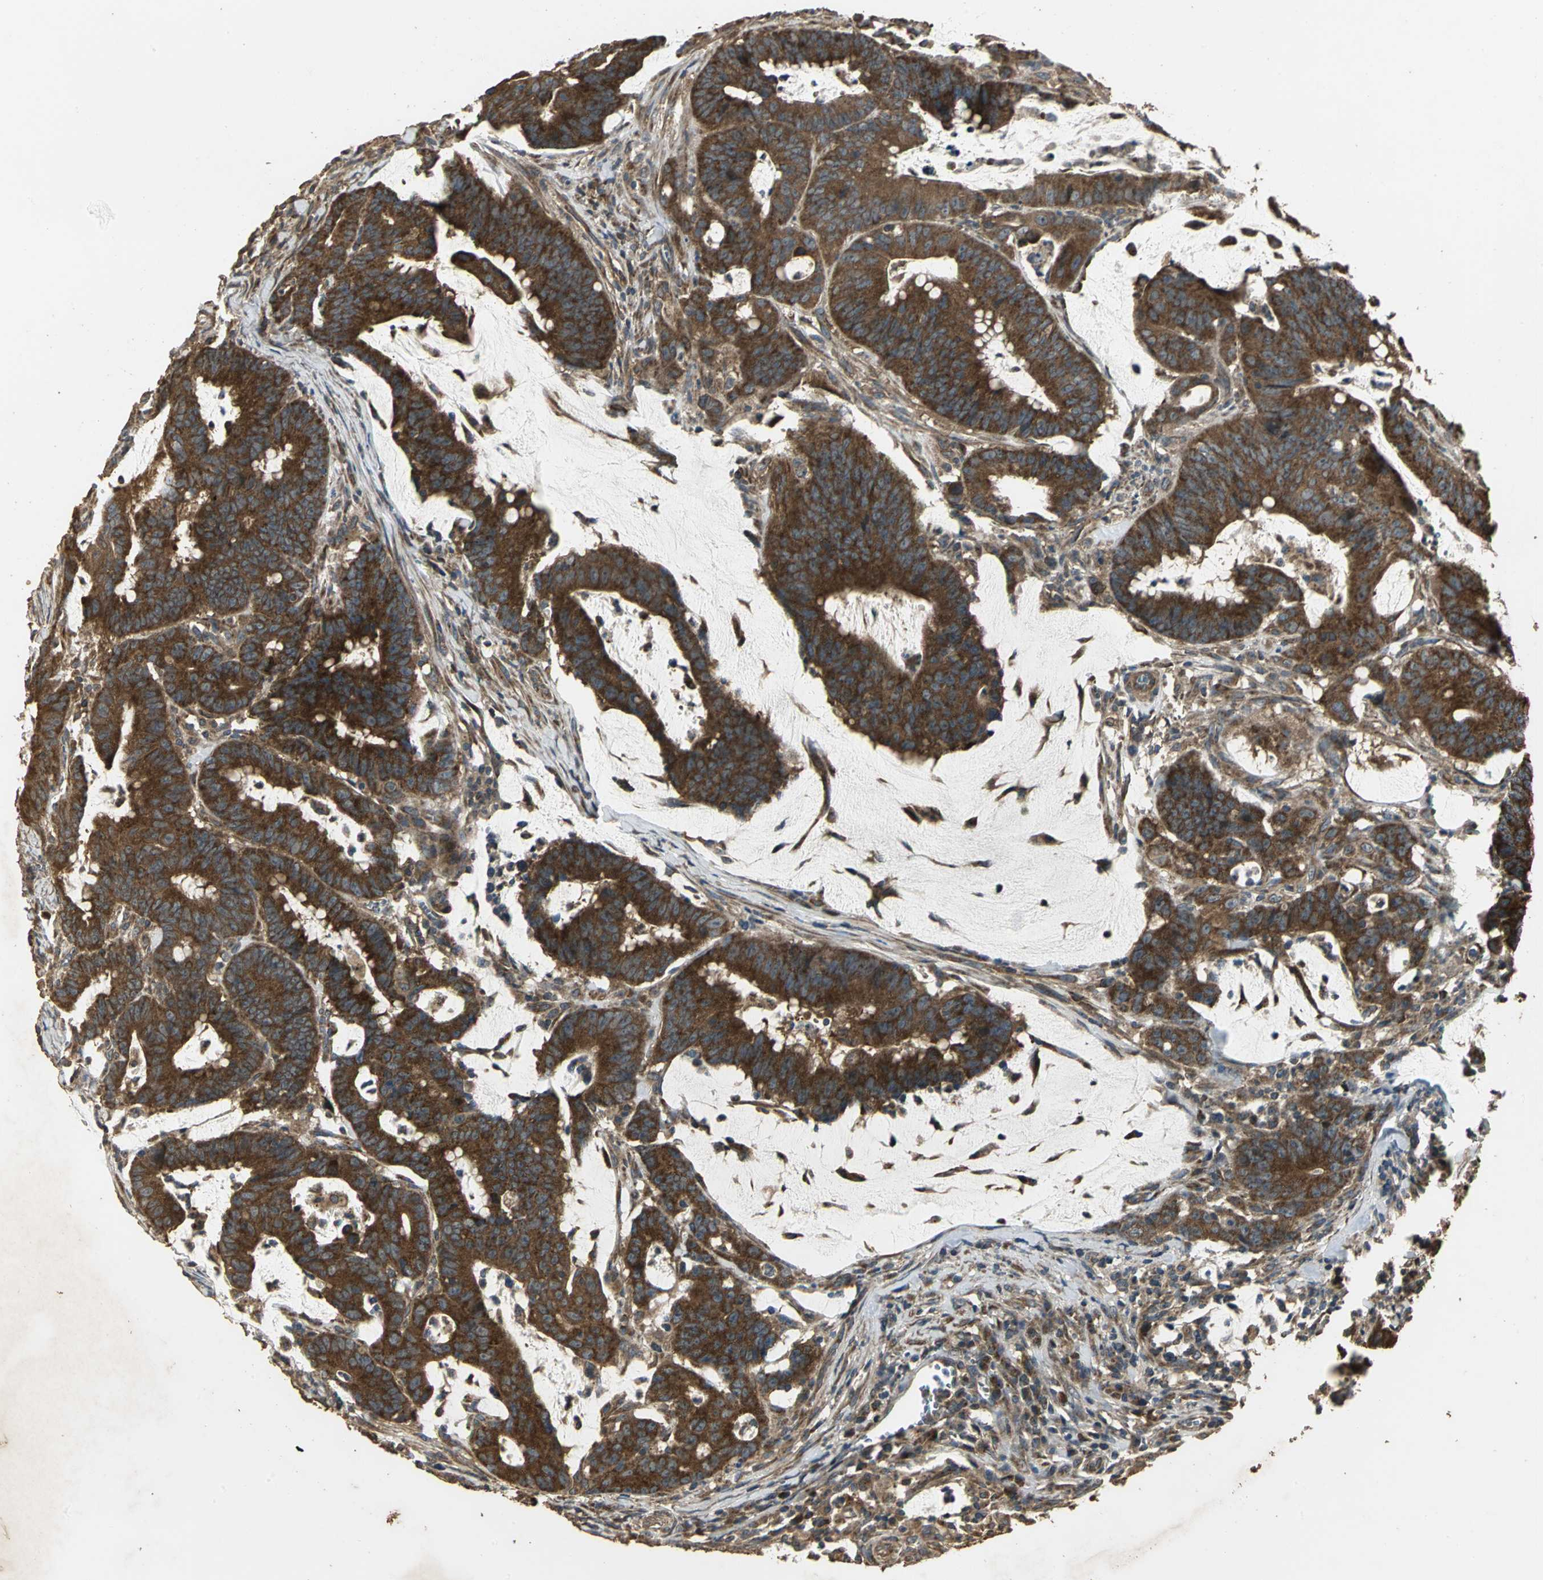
{"staining": {"intensity": "strong", "quantity": ">75%", "location": "cytoplasmic/membranous"}, "tissue": "colorectal cancer", "cell_type": "Tumor cells", "image_type": "cancer", "snomed": [{"axis": "morphology", "description": "Adenocarcinoma, NOS"}, {"axis": "topography", "description": "Colon"}], "caption": "Human colorectal adenocarcinoma stained with a protein marker displays strong staining in tumor cells.", "gene": "KANK1", "patient": {"sex": "male", "age": 45}}